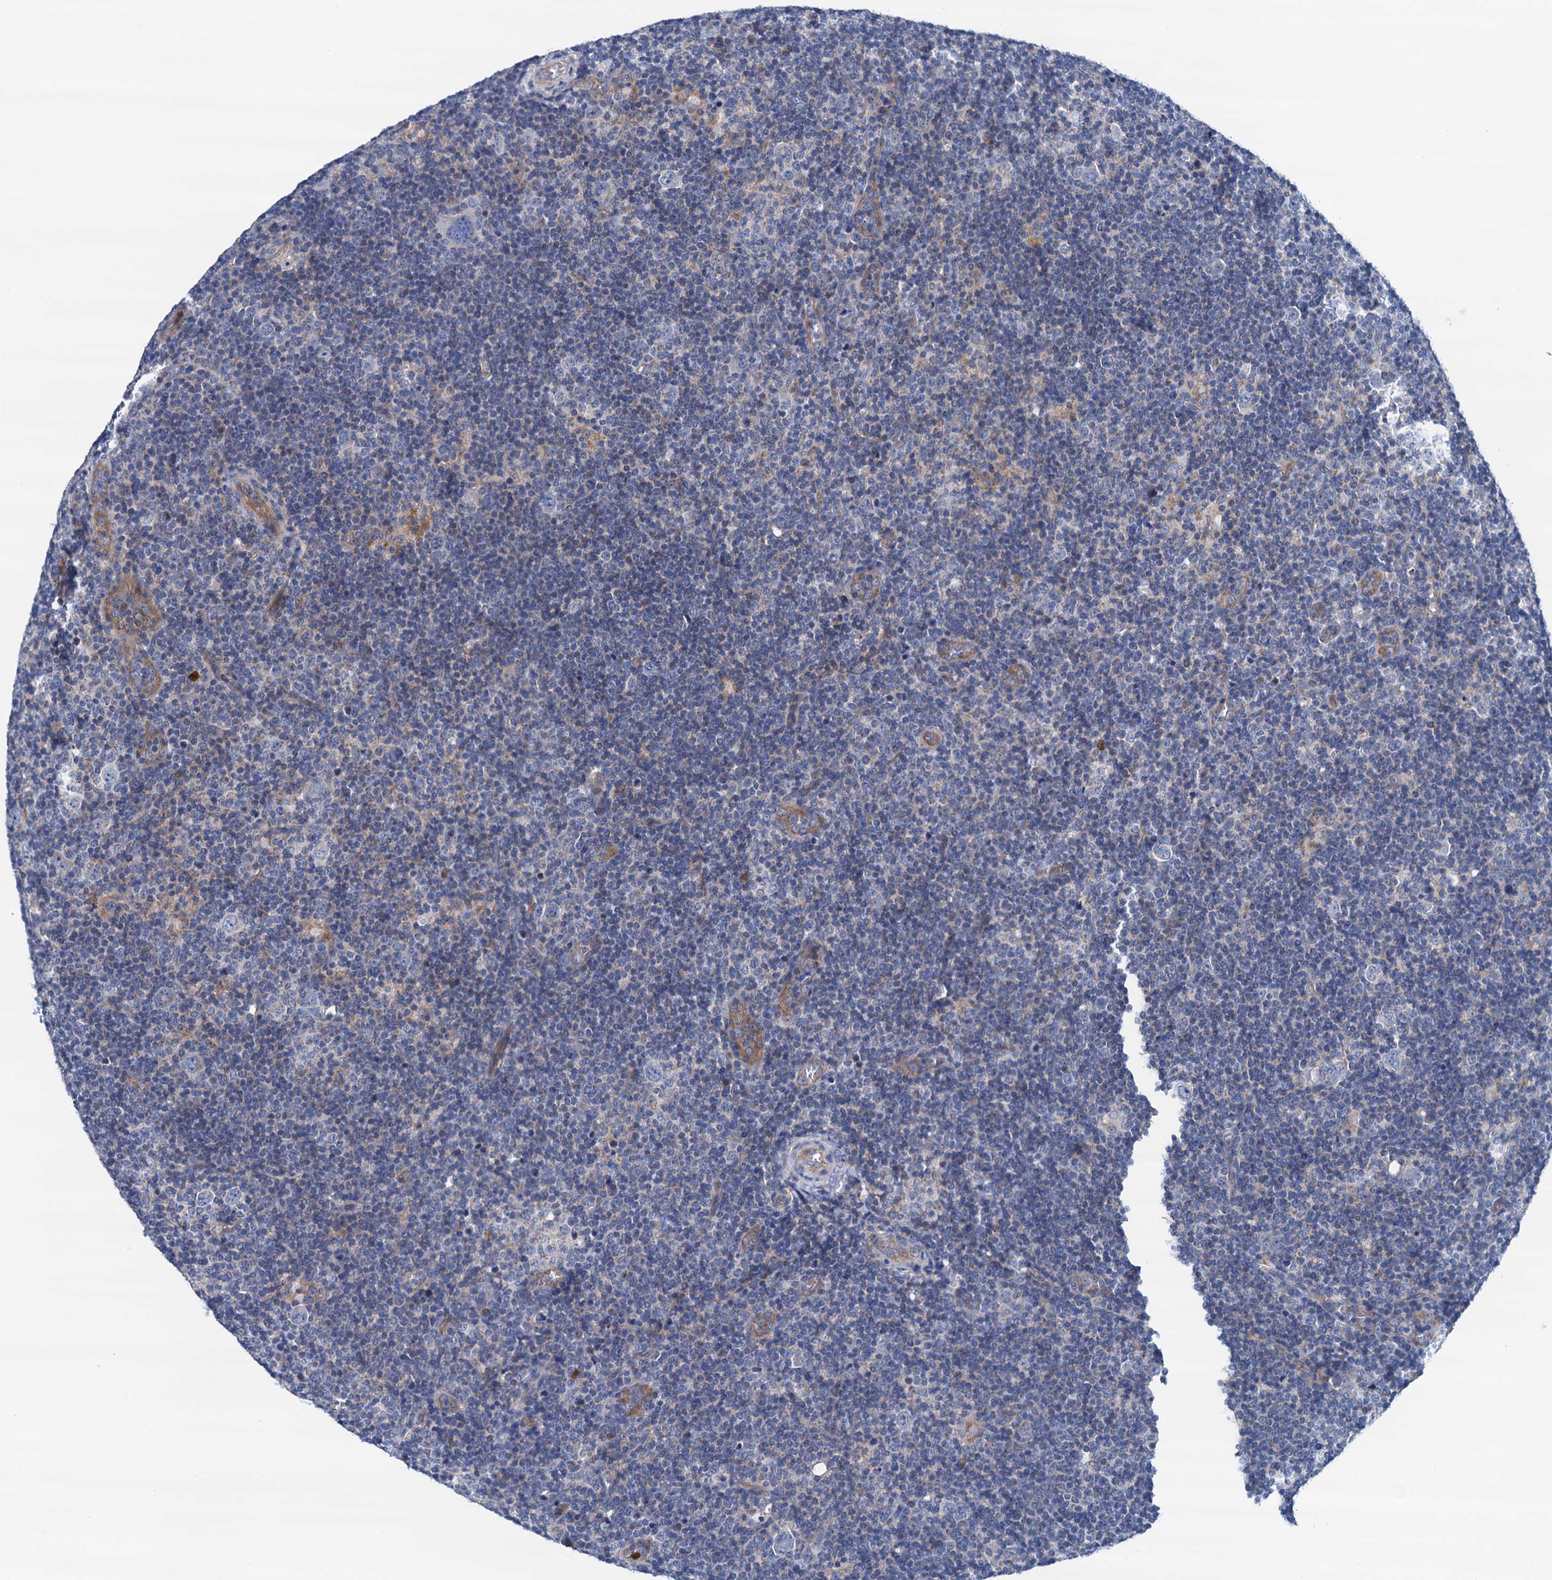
{"staining": {"intensity": "negative", "quantity": "none", "location": "none"}, "tissue": "lymphoma", "cell_type": "Tumor cells", "image_type": "cancer", "snomed": [{"axis": "morphology", "description": "Hodgkin's disease, NOS"}, {"axis": "topography", "description": "Lymph node"}], "caption": "This is an IHC photomicrograph of Hodgkin's disease. There is no staining in tumor cells.", "gene": "RASSF9", "patient": {"sex": "female", "age": 57}}